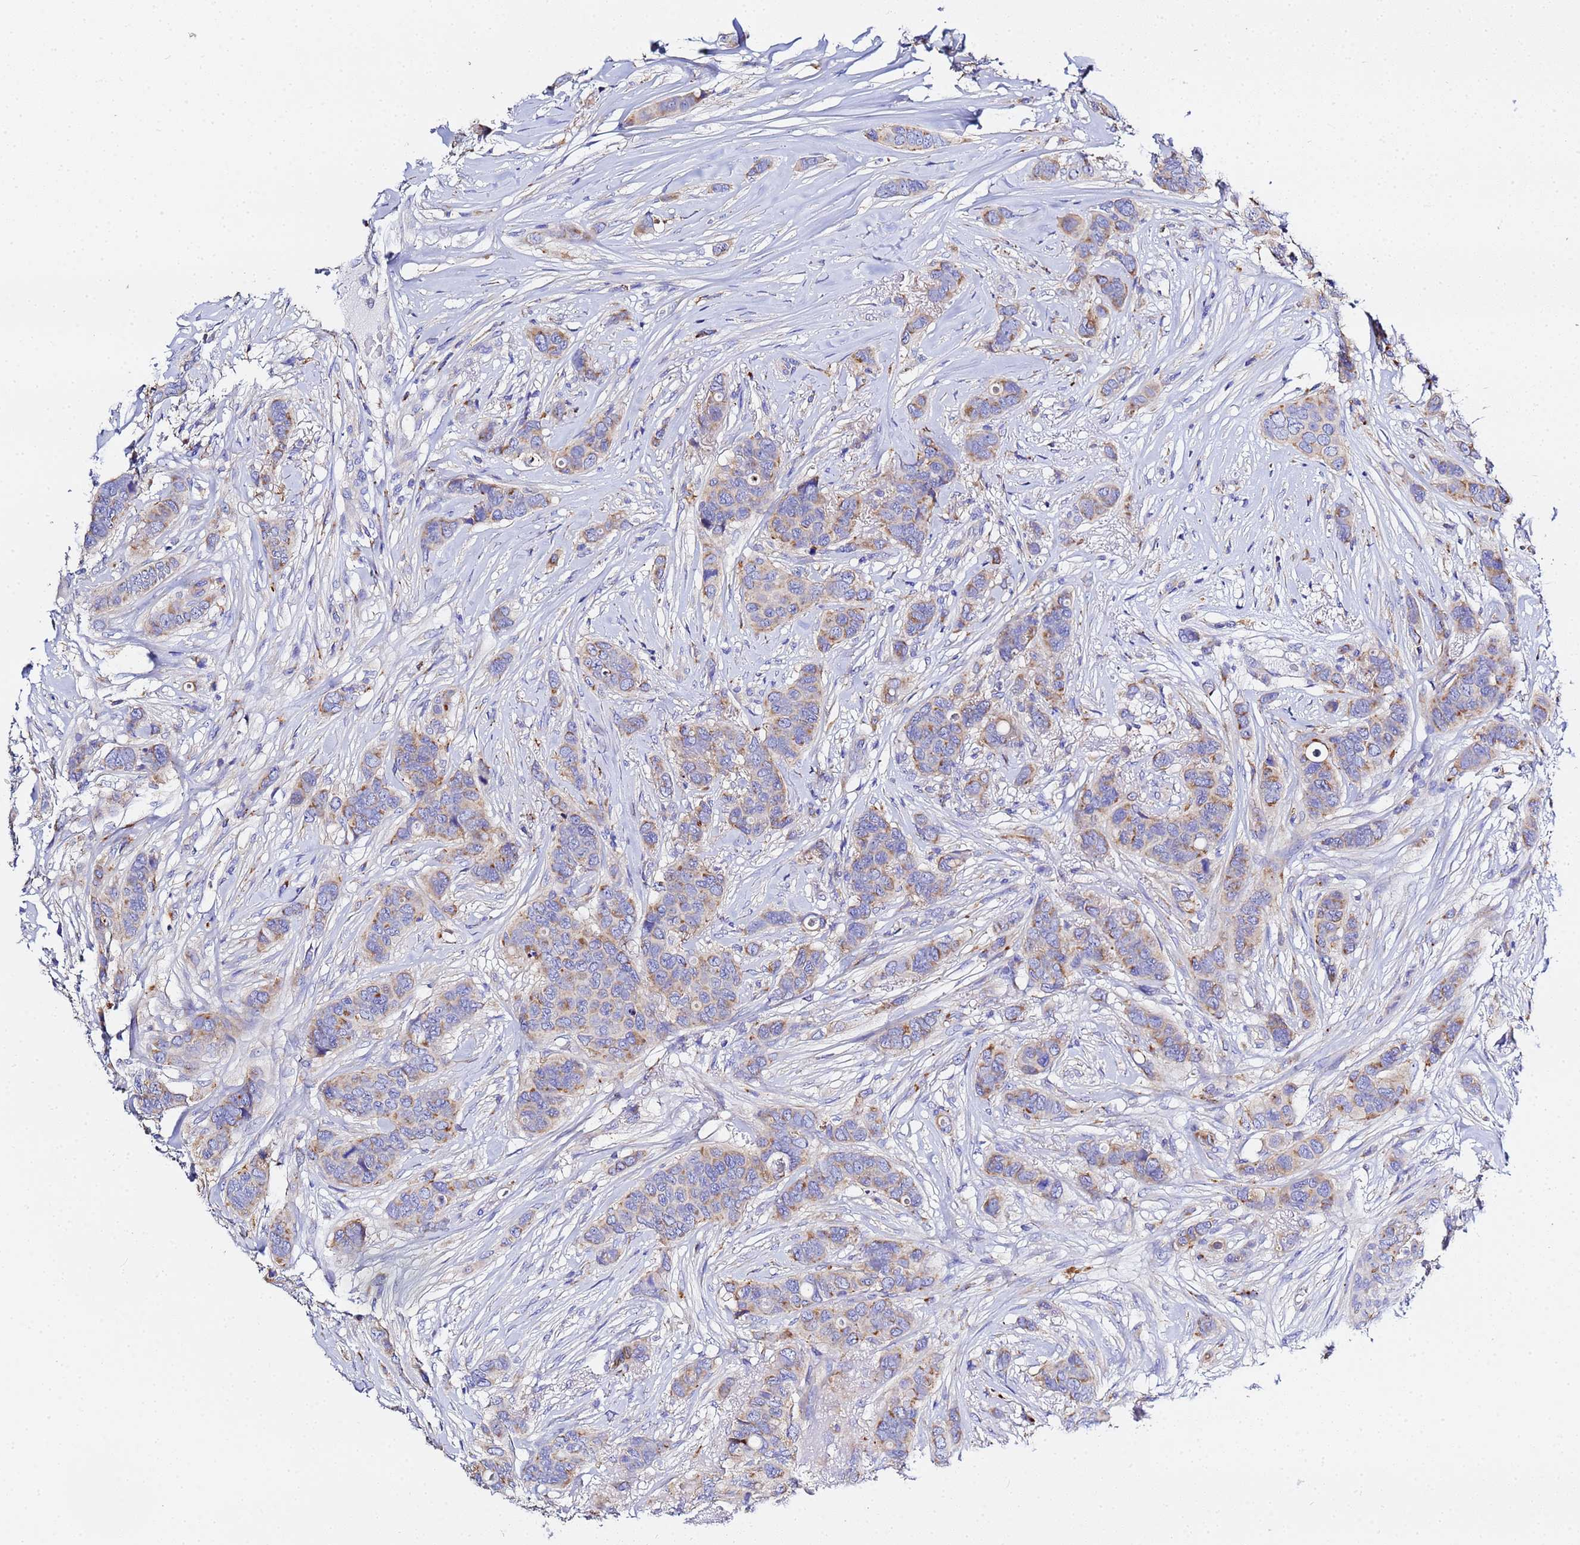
{"staining": {"intensity": "moderate", "quantity": "25%-75%", "location": "cytoplasmic/membranous"}, "tissue": "breast cancer", "cell_type": "Tumor cells", "image_type": "cancer", "snomed": [{"axis": "morphology", "description": "Lobular carcinoma"}, {"axis": "topography", "description": "Breast"}], "caption": "Moderate cytoplasmic/membranous protein expression is appreciated in approximately 25%-75% of tumor cells in breast lobular carcinoma.", "gene": "VTI1B", "patient": {"sex": "female", "age": 51}}